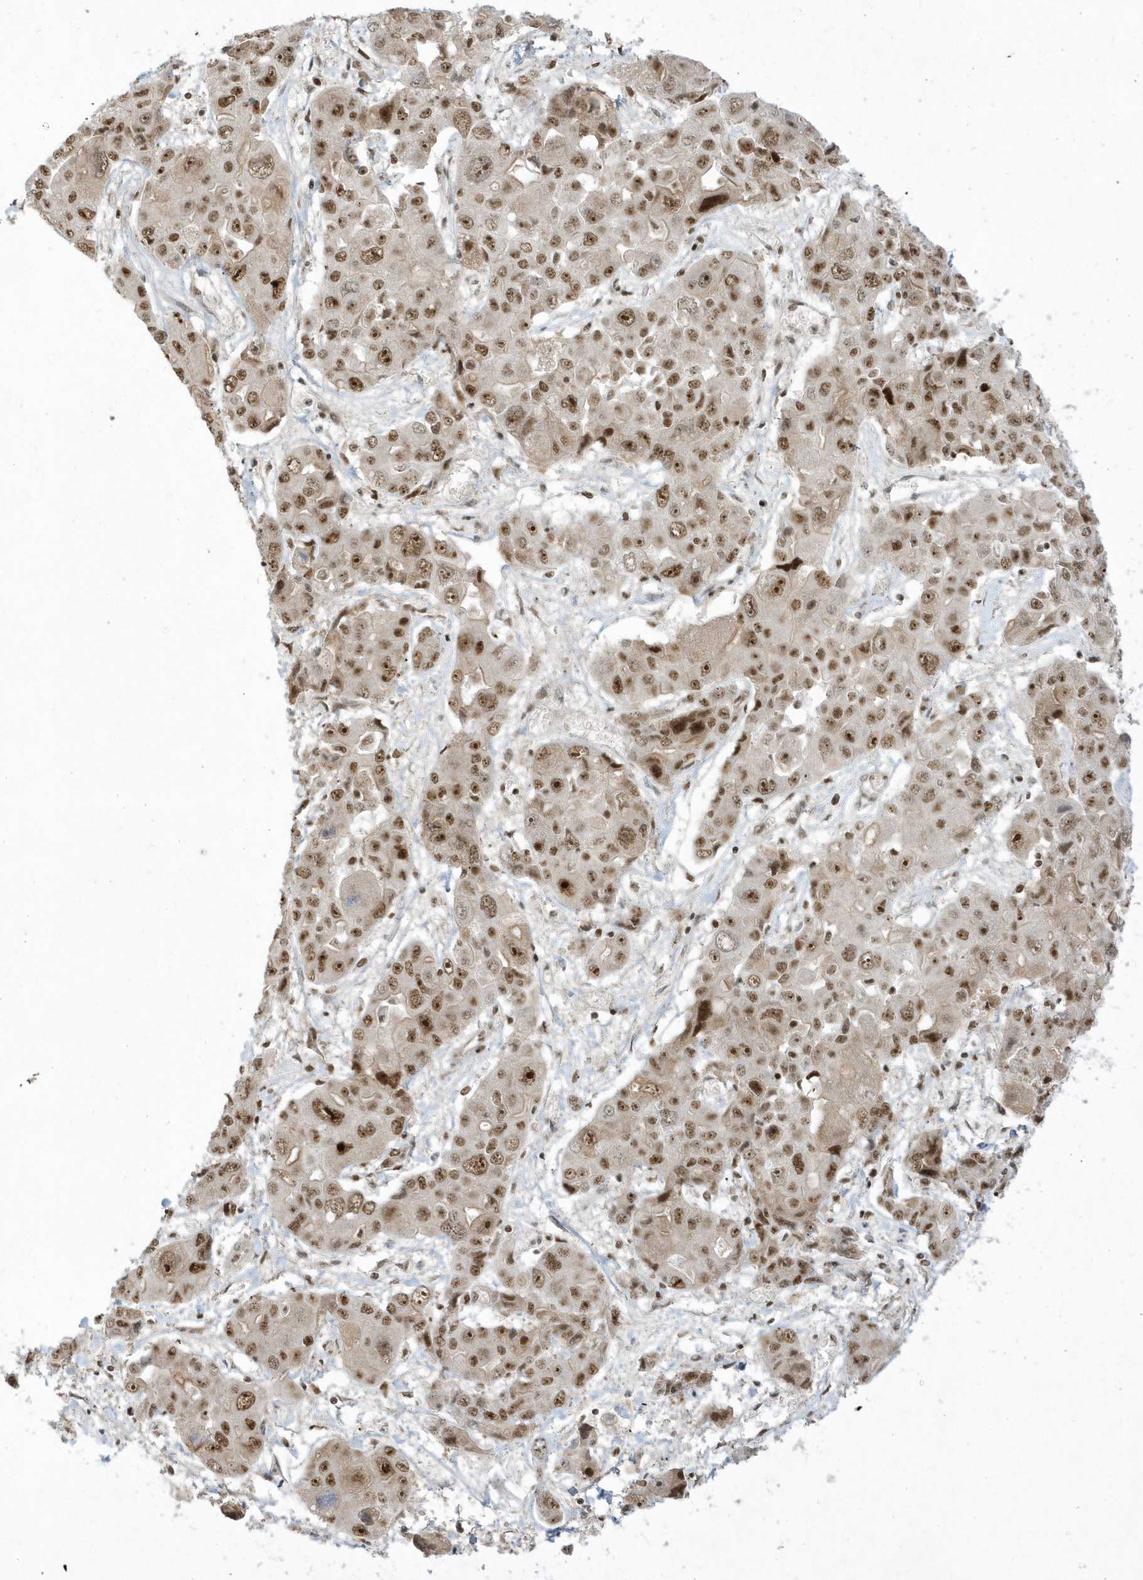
{"staining": {"intensity": "moderate", "quantity": ">75%", "location": "nuclear"}, "tissue": "liver cancer", "cell_type": "Tumor cells", "image_type": "cancer", "snomed": [{"axis": "morphology", "description": "Cholangiocarcinoma"}, {"axis": "topography", "description": "Liver"}], "caption": "Protein analysis of liver cholangiocarcinoma tissue displays moderate nuclear positivity in approximately >75% of tumor cells.", "gene": "PPIL2", "patient": {"sex": "male", "age": 67}}